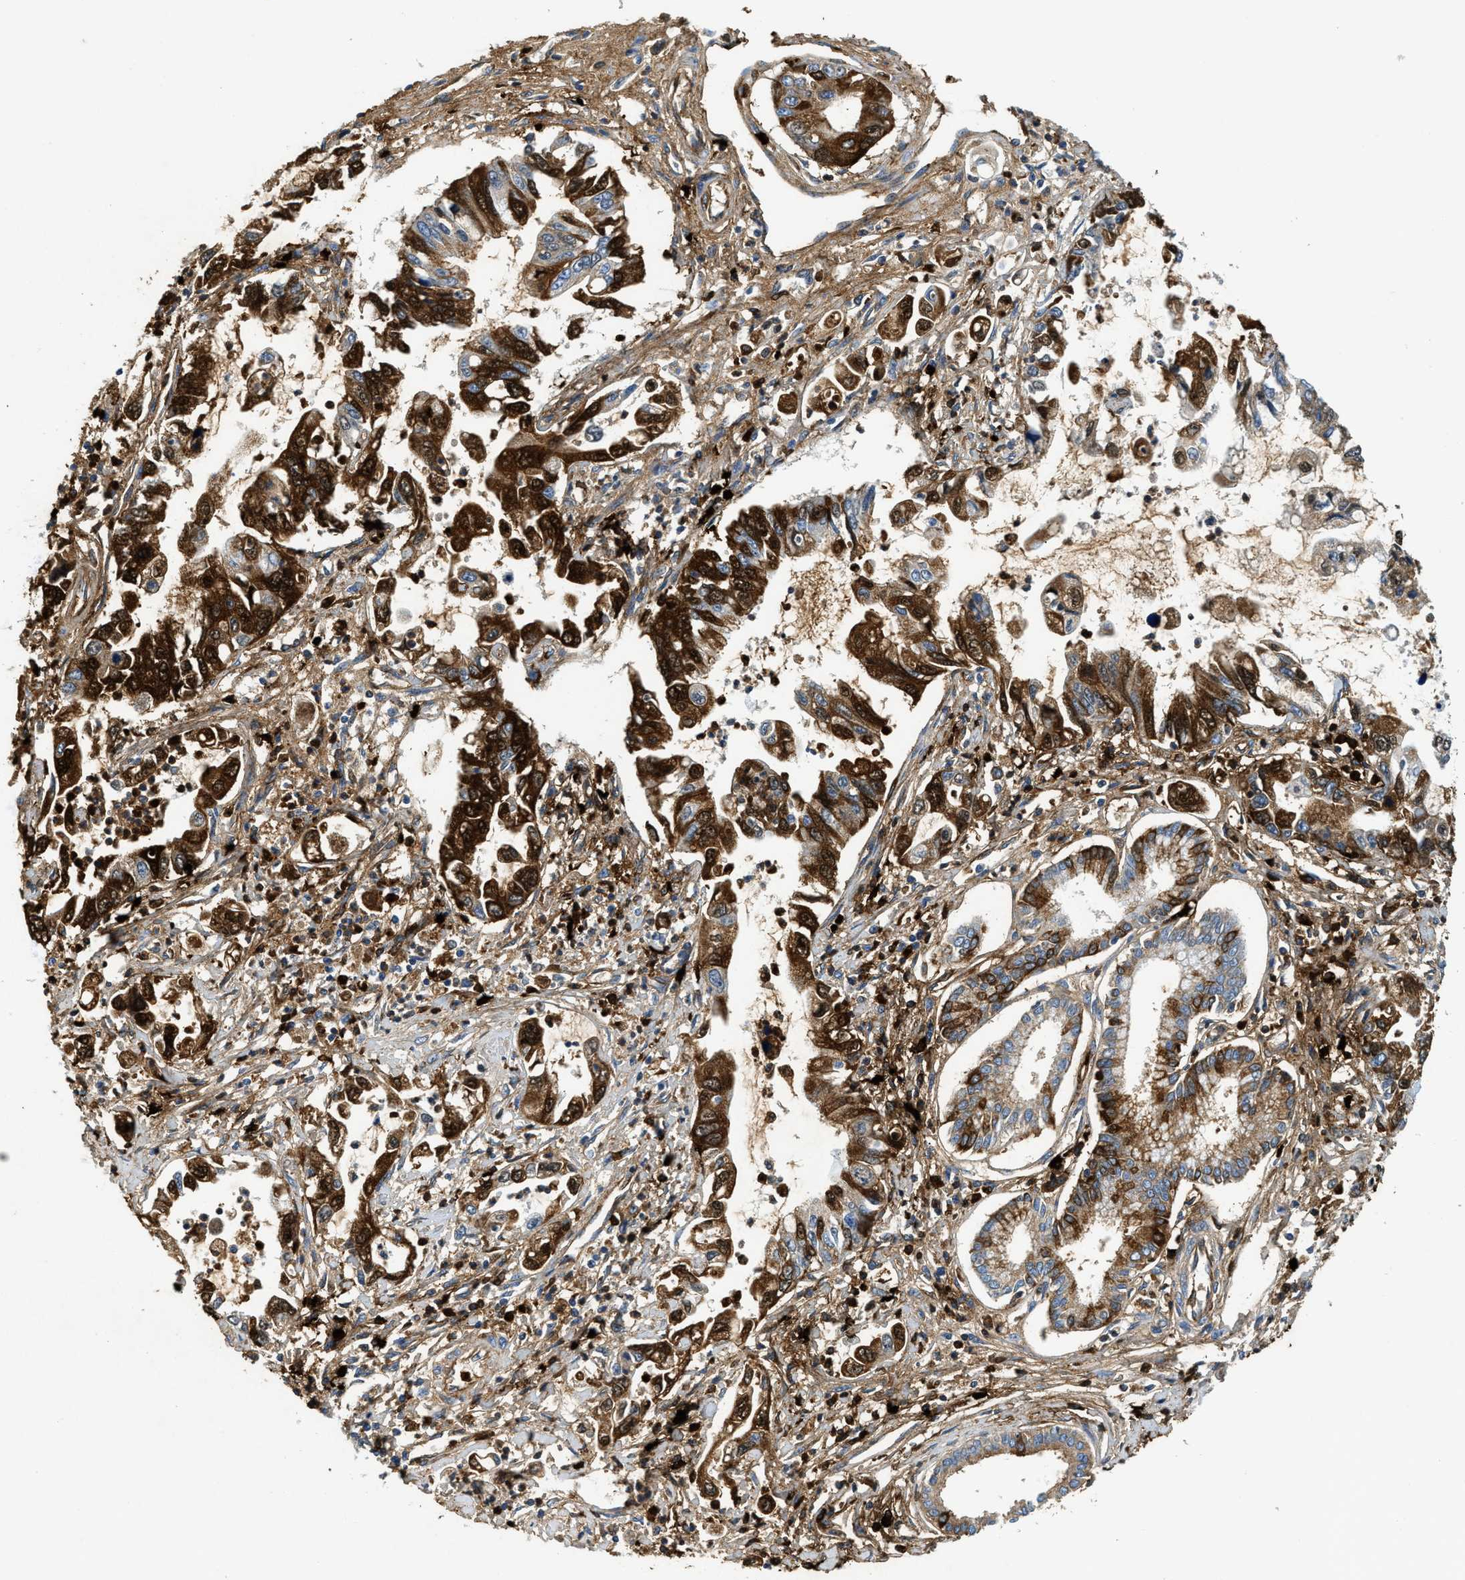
{"staining": {"intensity": "strong", "quantity": "25%-75%", "location": "cytoplasmic/membranous"}, "tissue": "pancreatic cancer", "cell_type": "Tumor cells", "image_type": "cancer", "snomed": [{"axis": "morphology", "description": "Adenocarcinoma, NOS"}, {"axis": "topography", "description": "Pancreas"}], "caption": "This is an image of immunohistochemistry (IHC) staining of pancreatic adenocarcinoma, which shows strong staining in the cytoplasmic/membranous of tumor cells.", "gene": "TPSAB1", "patient": {"sex": "male", "age": 56}}